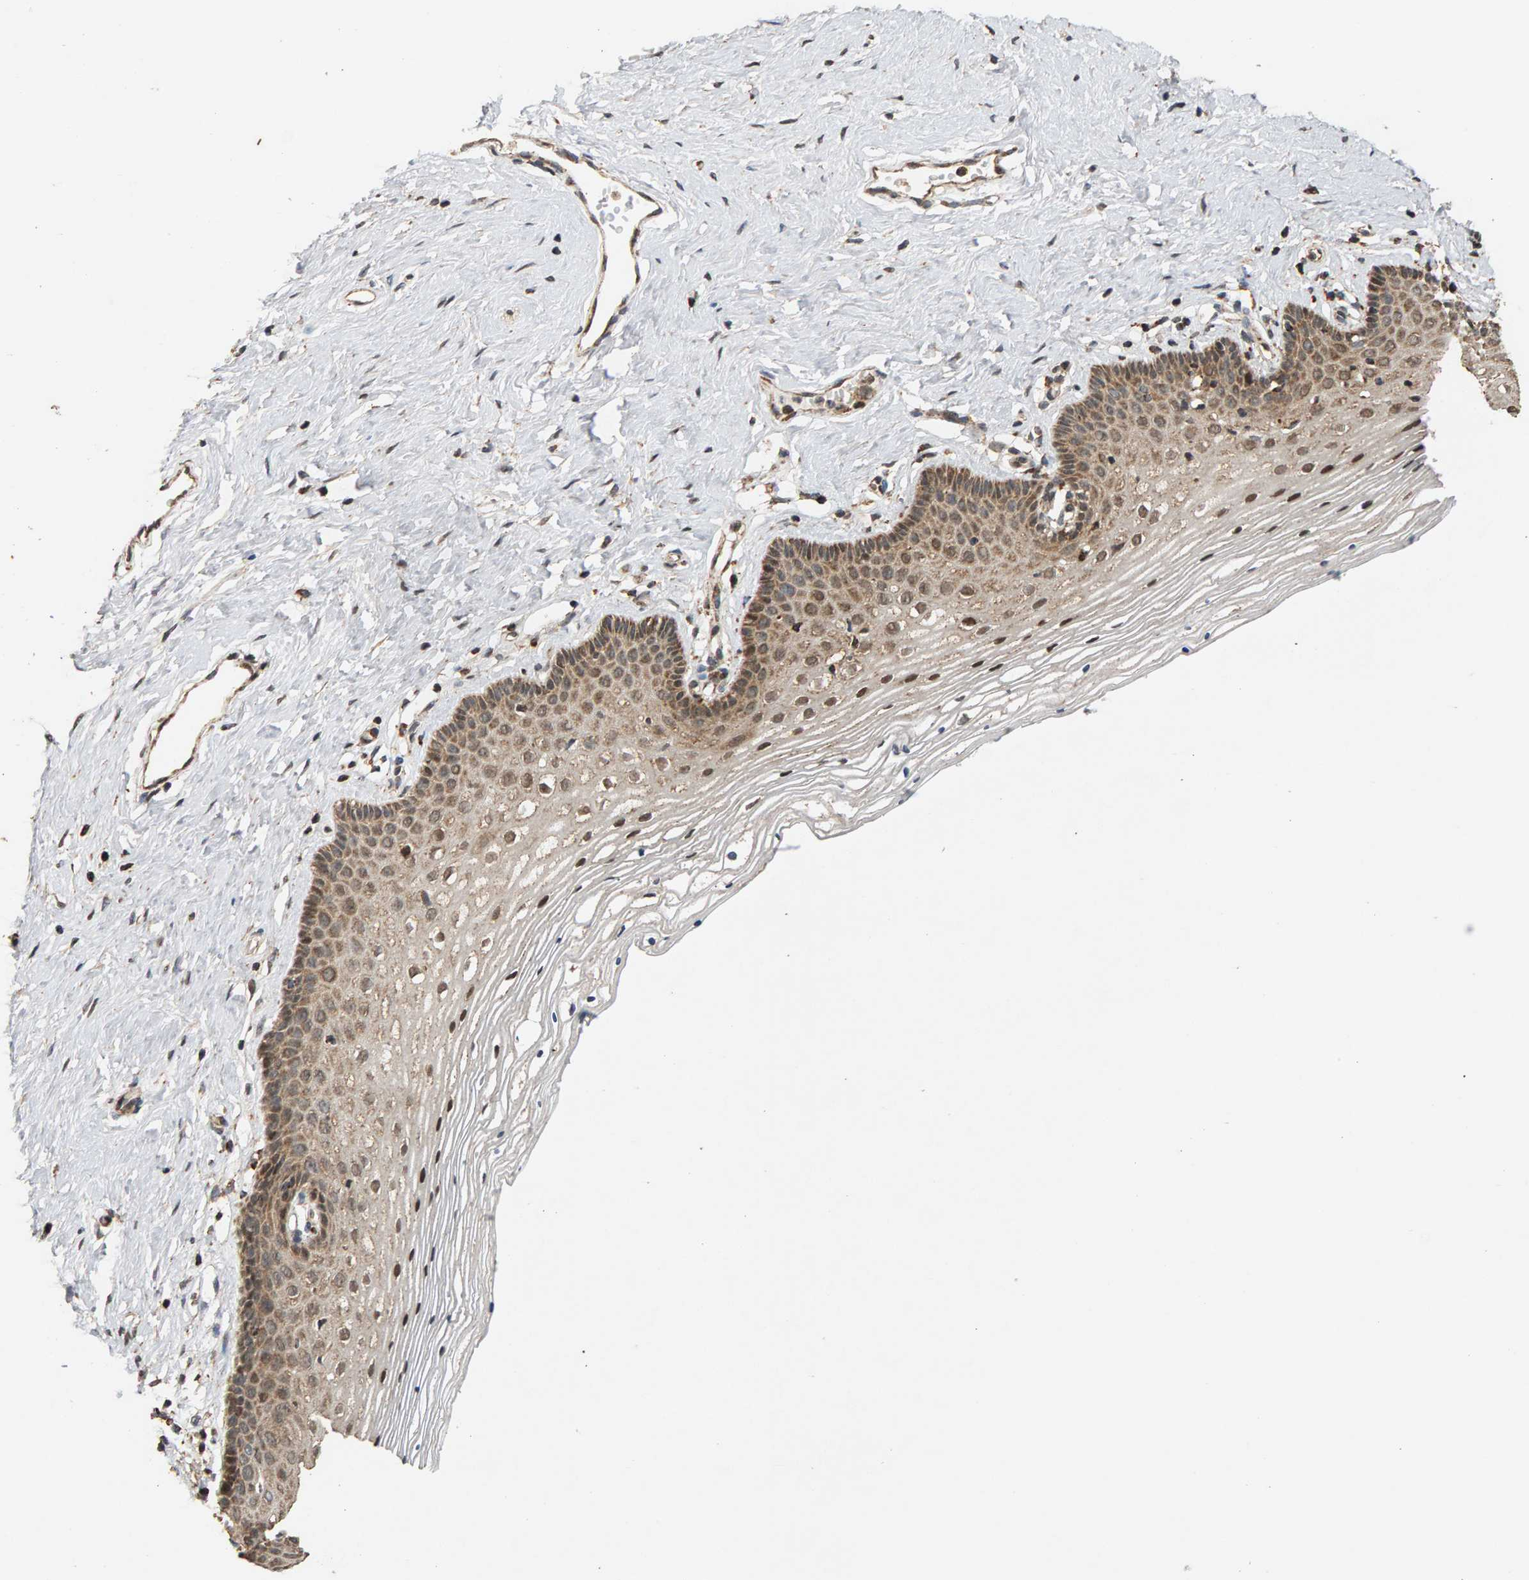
{"staining": {"intensity": "moderate", "quantity": ">75%", "location": "nuclear"}, "tissue": "vagina", "cell_type": "Squamous epithelial cells", "image_type": "normal", "snomed": [{"axis": "morphology", "description": "Normal tissue, NOS"}, {"axis": "topography", "description": "Vagina"}], "caption": "A high-resolution image shows immunohistochemistry (IHC) staining of benign vagina, which reveals moderate nuclear staining in approximately >75% of squamous epithelial cells. The staining was performed using DAB (3,3'-diaminobenzidine) to visualize the protein expression in brown, while the nuclei were stained in blue with hematoxylin (Magnification: 20x).", "gene": "GSTK1", "patient": {"sex": "female", "age": 32}}